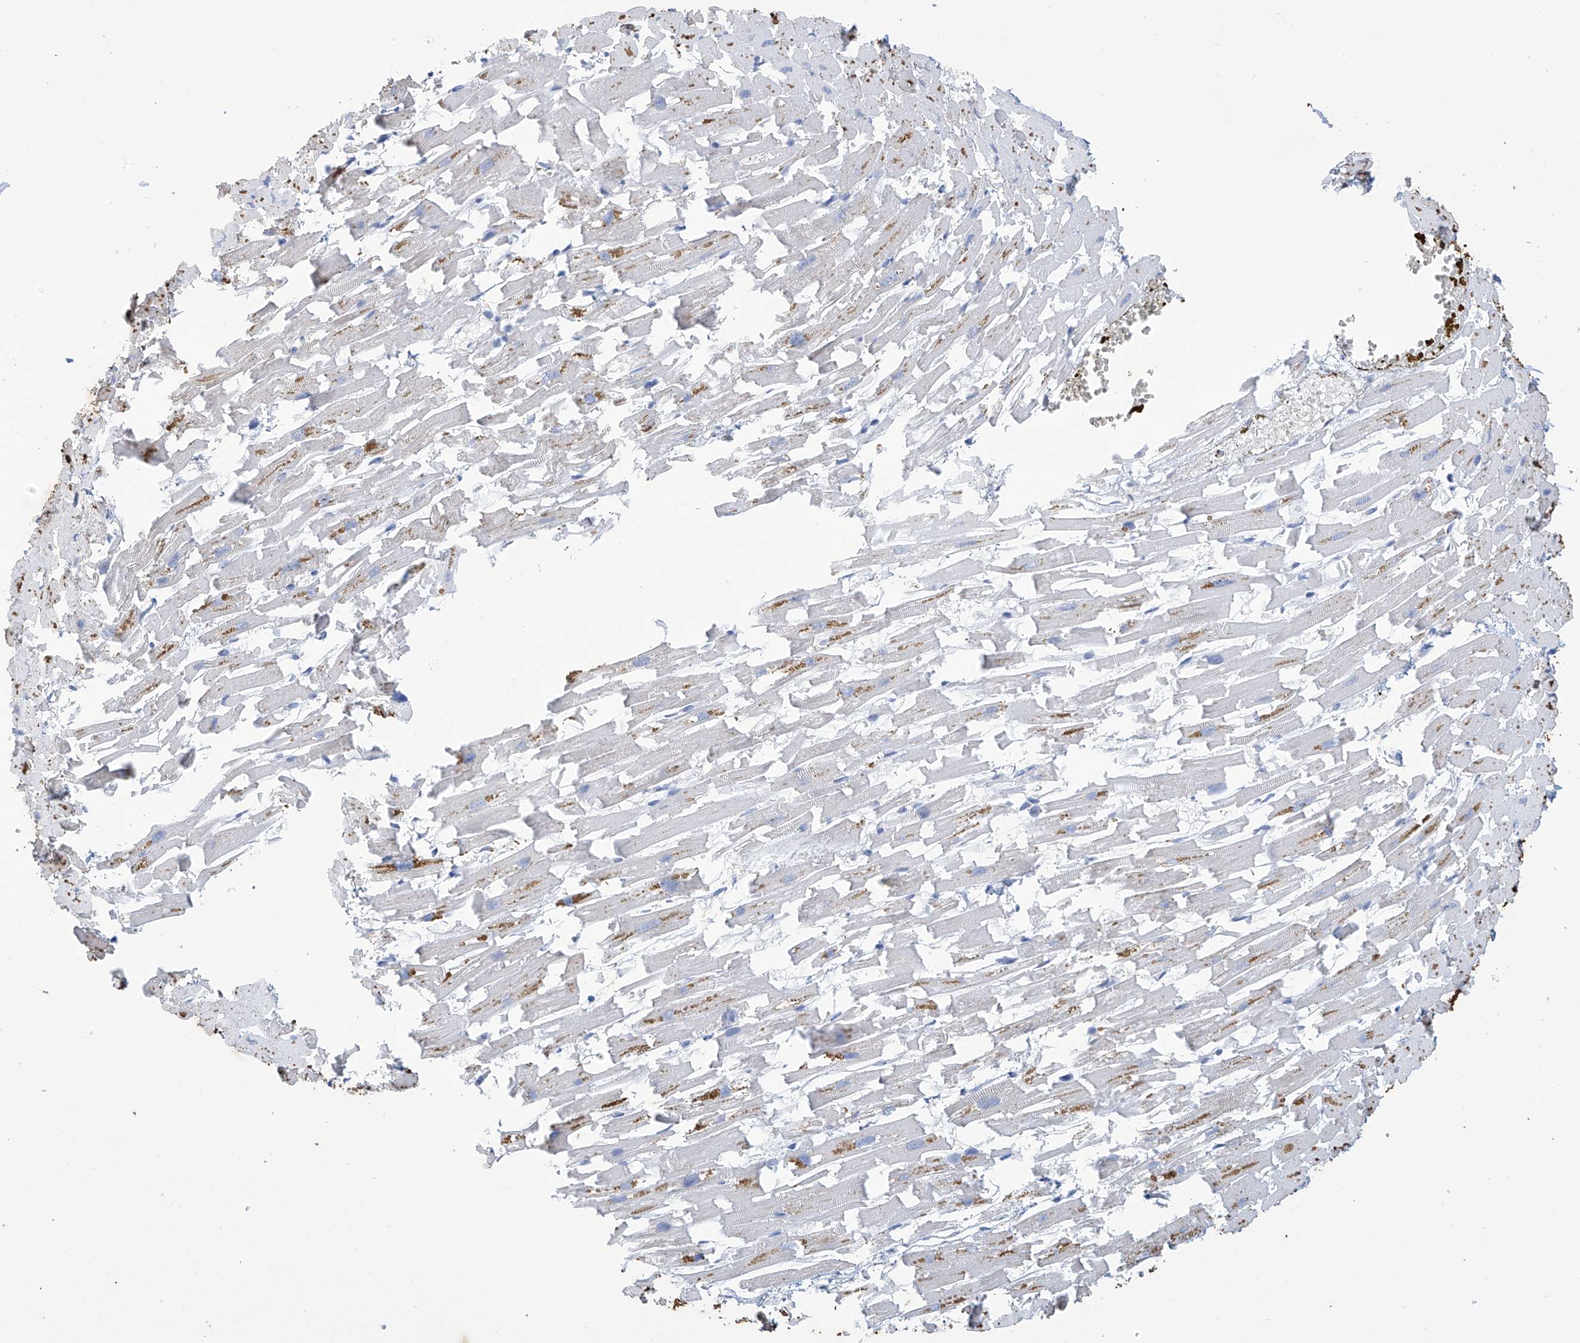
{"staining": {"intensity": "moderate", "quantity": "25%-75%", "location": "cytoplasmic/membranous"}, "tissue": "heart muscle", "cell_type": "Cardiomyocytes", "image_type": "normal", "snomed": [{"axis": "morphology", "description": "Normal tissue, NOS"}, {"axis": "topography", "description": "Heart"}], "caption": "Moderate cytoplasmic/membranous protein positivity is seen in about 25%-75% of cardiomyocytes in heart muscle. The staining is performed using DAB brown chromogen to label protein expression. The nuclei are counter-stained blue using hematoxylin.", "gene": "OGT", "patient": {"sex": "female", "age": 64}}